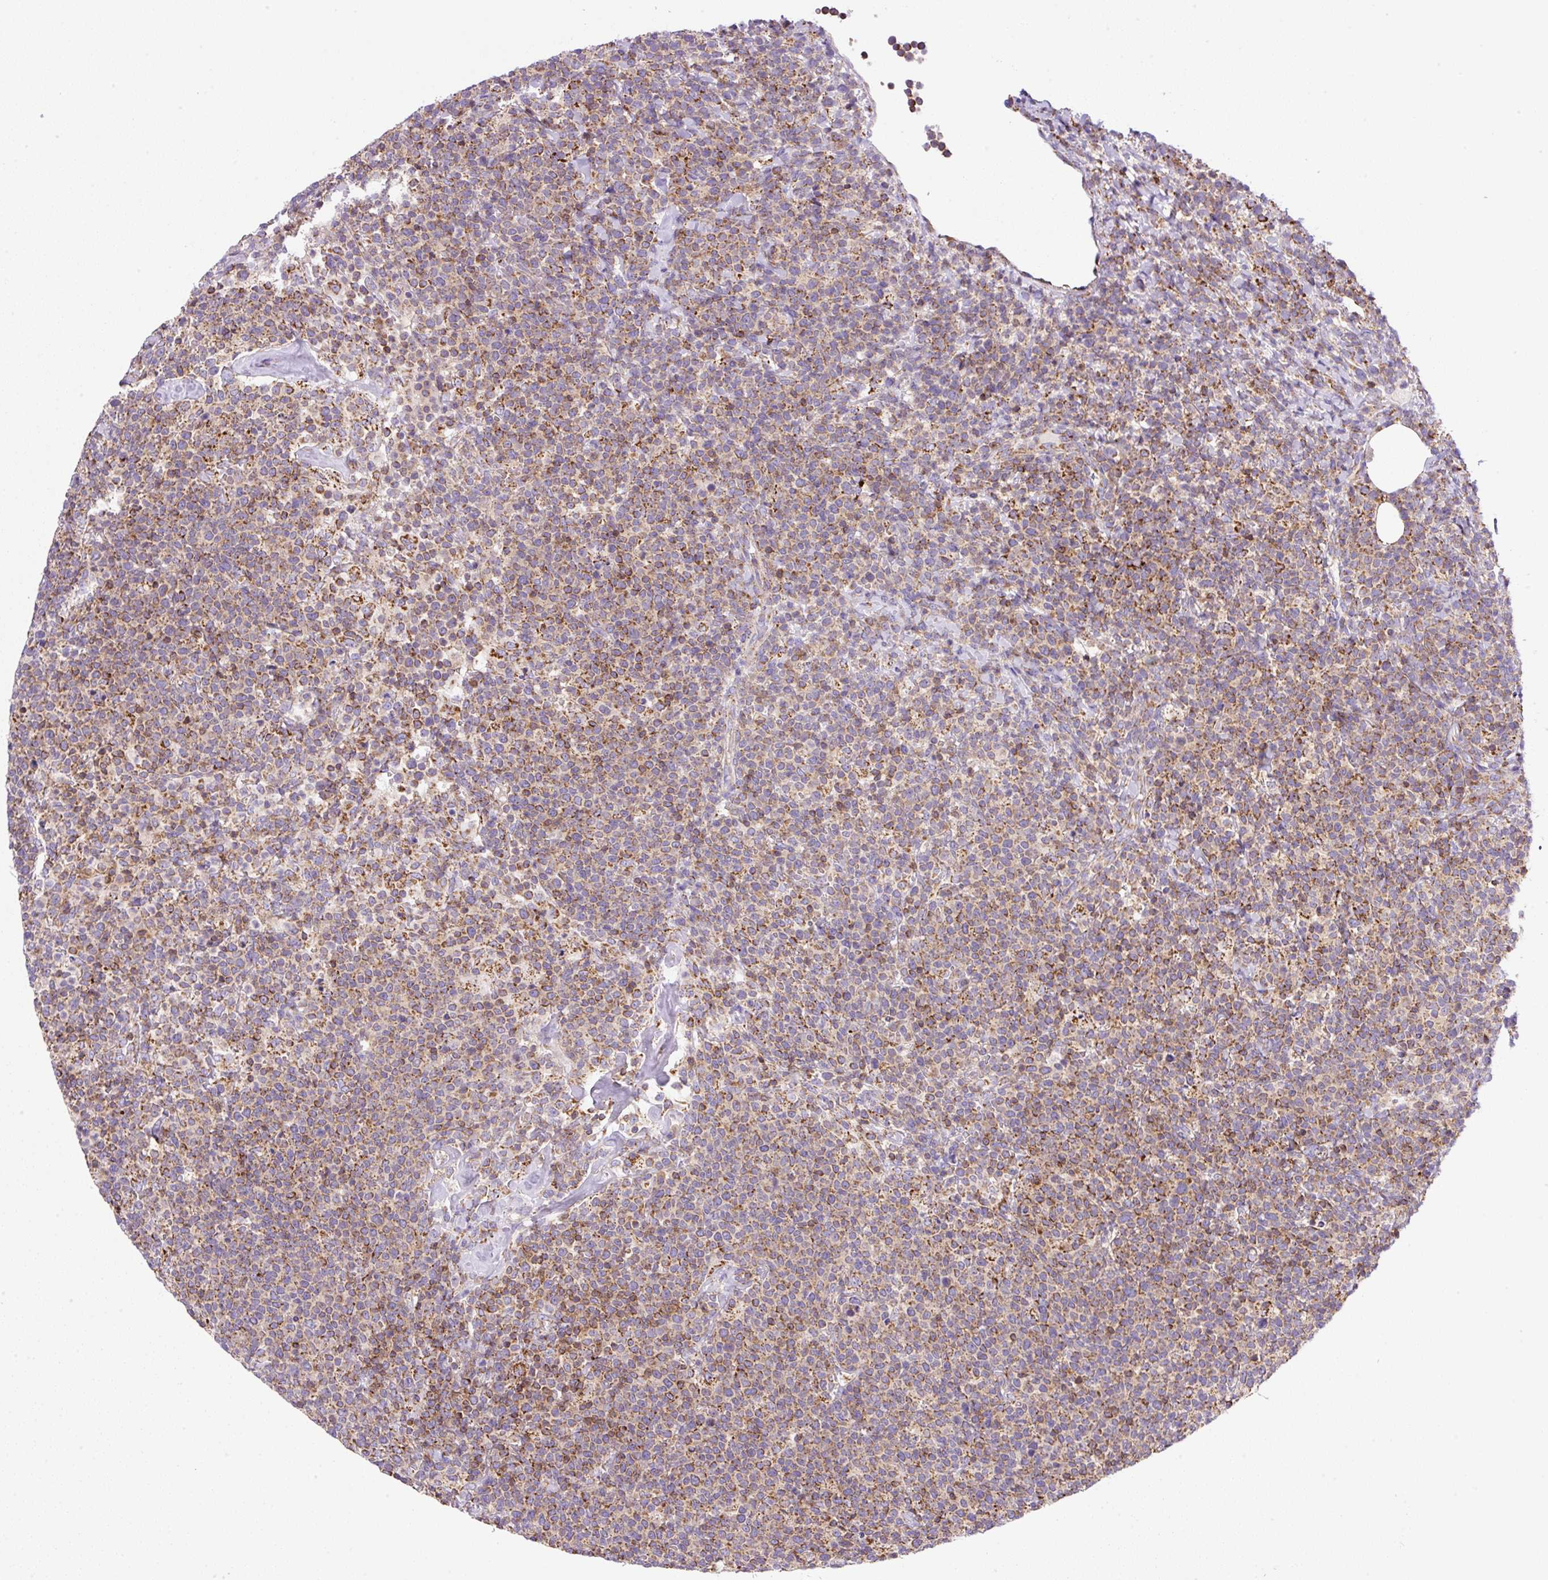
{"staining": {"intensity": "moderate", "quantity": ">75%", "location": "cytoplasmic/membranous"}, "tissue": "lymphoma", "cell_type": "Tumor cells", "image_type": "cancer", "snomed": [{"axis": "morphology", "description": "Malignant lymphoma, non-Hodgkin's type, High grade"}, {"axis": "topography", "description": "Lymph node"}], "caption": "IHC histopathology image of high-grade malignant lymphoma, non-Hodgkin's type stained for a protein (brown), which shows medium levels of moderate cytoplasmic/membranous positivity in about >75% of tumor cells.", "gene": "NF1", "patient": {"sex": "male", "age": 61}}